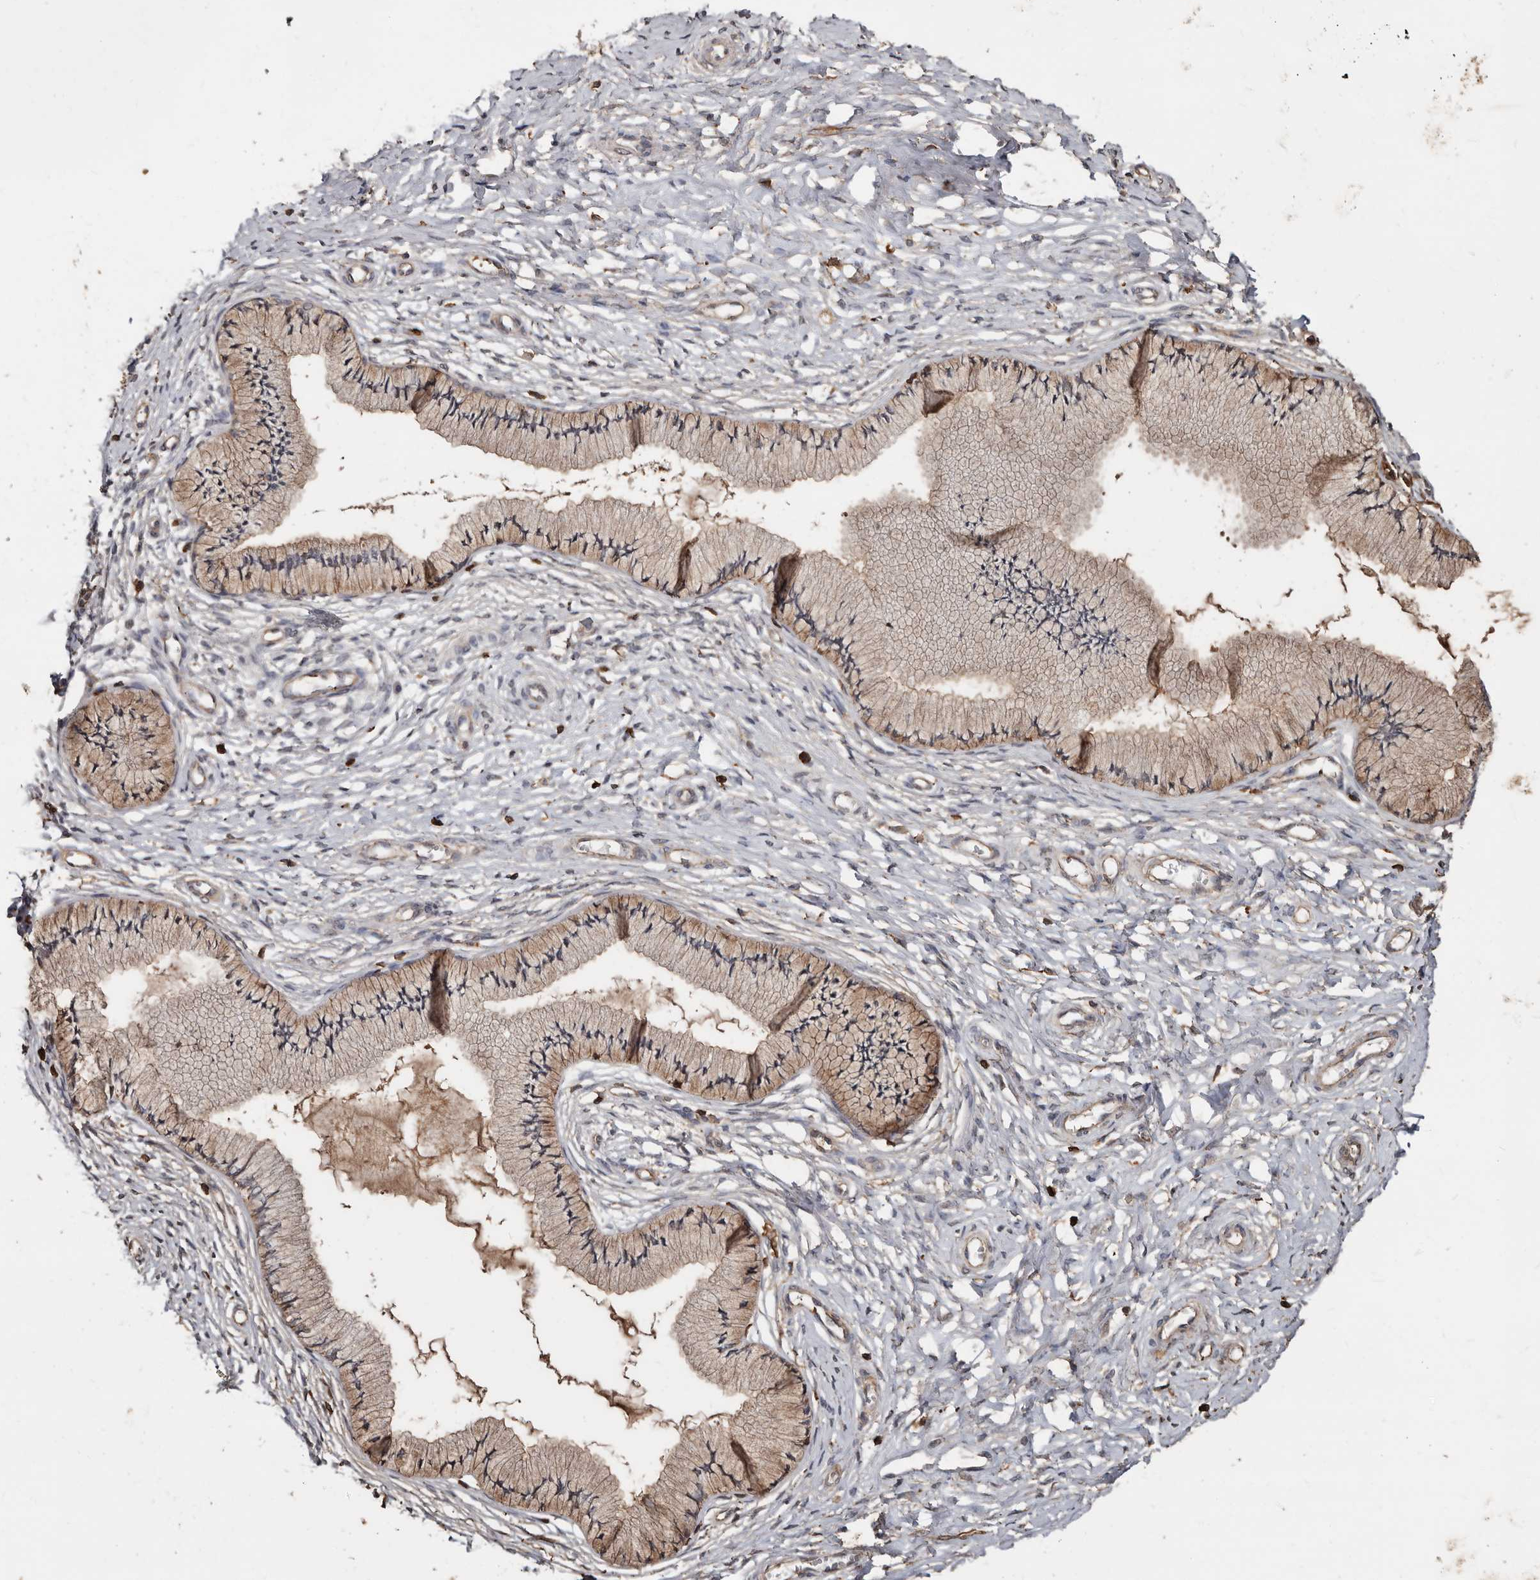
{"staining": {"intensity": "moderate", "quantity": "25%-75%", "location": "cytoplasmic/membranous"}, "tissue": "cervix", "cell_type": "Glandular cells", "image_type": "normal", "snomed": [{"axis": "morphology", "description": "Normal tissue, NOS"}, {"axis": "topography", "description": "Cervix"}], "caption": "Immunohistochemical staining of benign human cervix exhibits medium levels of moderate cytoplasmic/membranous staining in about 25%-75% of glandular cells.", "gene": "GSK3A", "patient": {"sex": "female", "age": 36}}